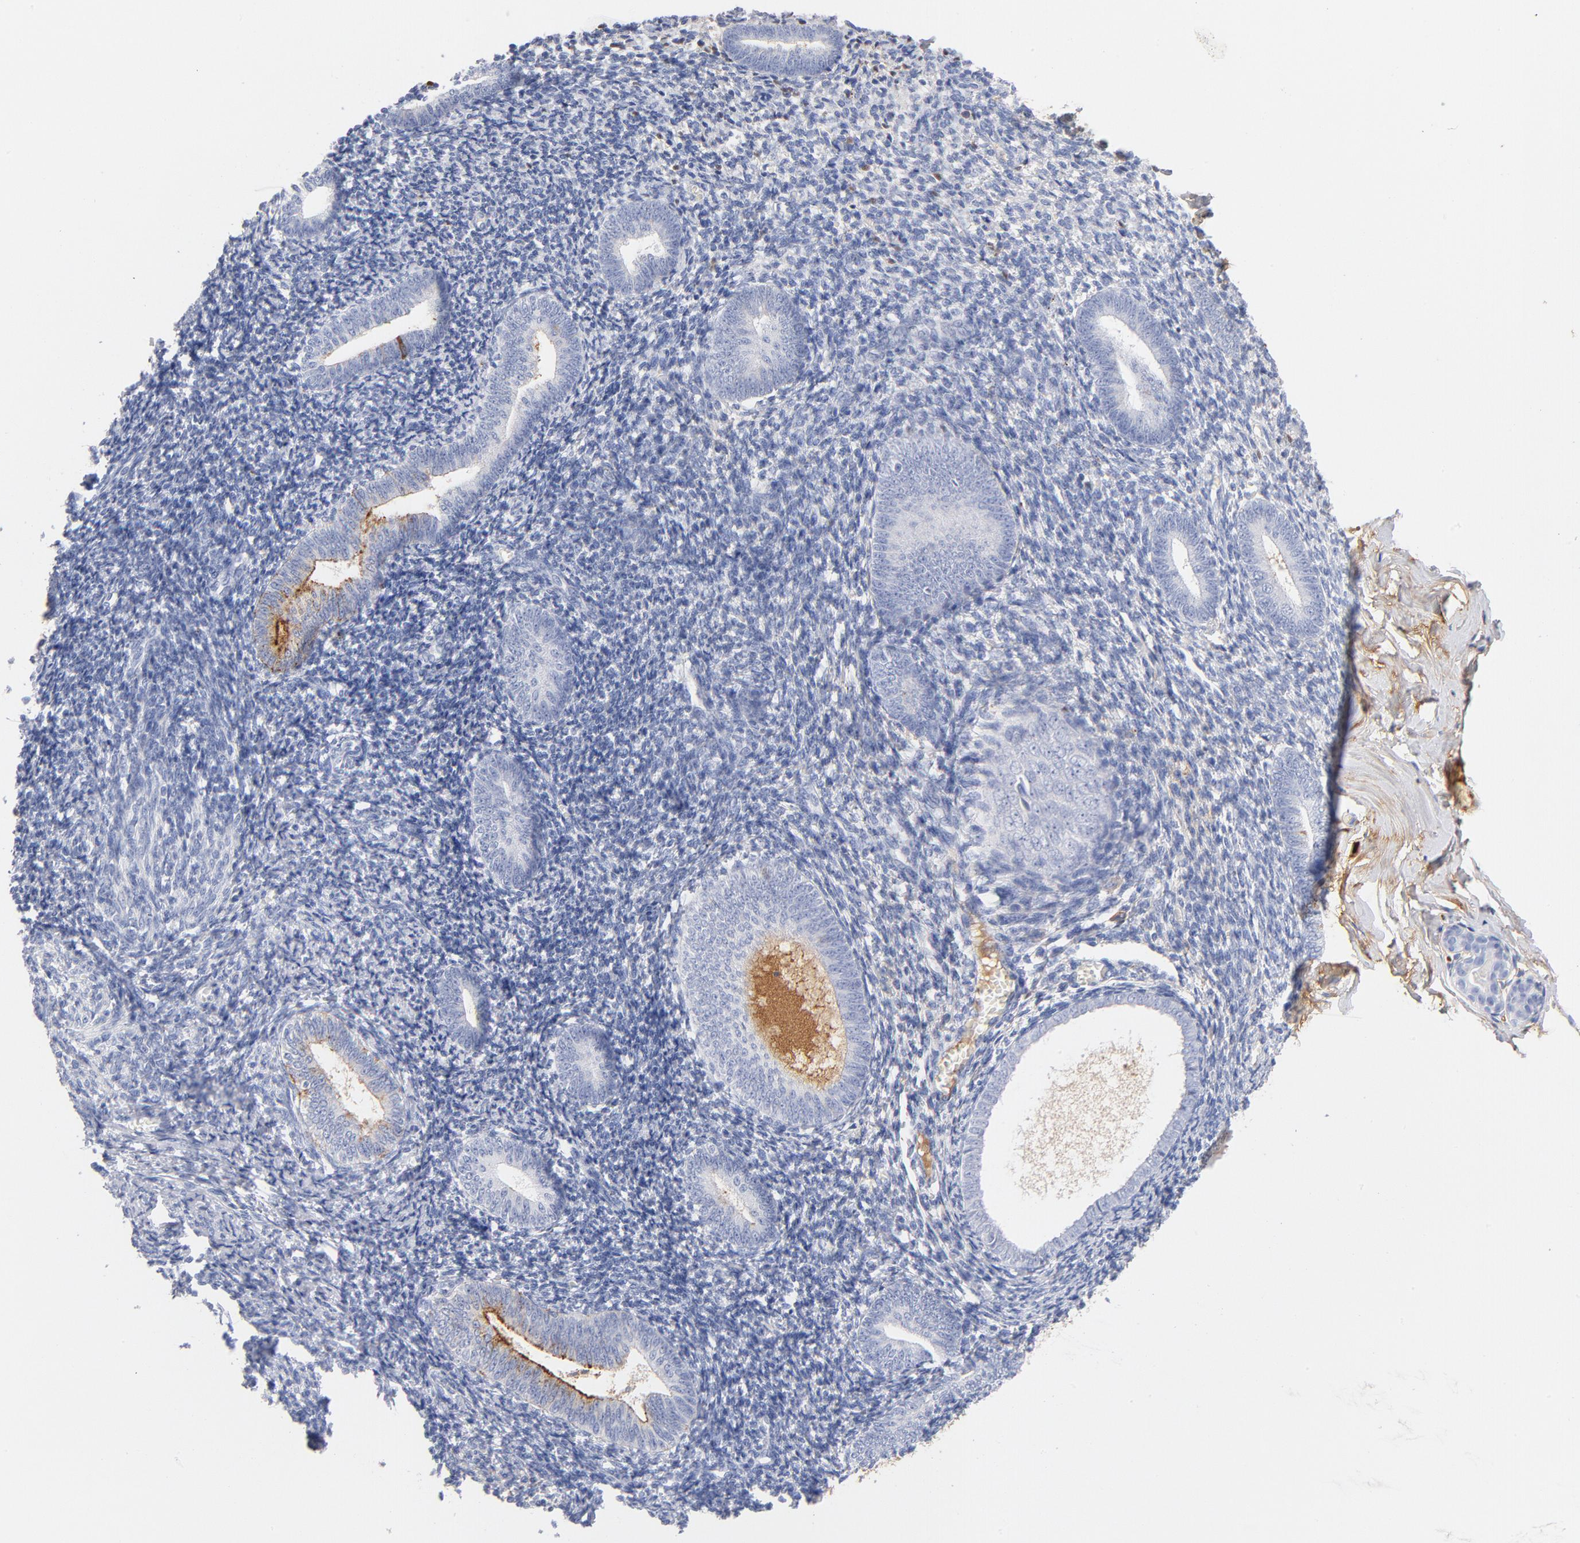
{"staining": {"intensity": "weak", "quantity": "25%-75%", "location": "cytoplasmic/membranous"}, "tissue": "endometrium", "cell_type": "Cells in endometrial stroma", "image_type": "normal", "snomed": [{"axis": "morphology", "description": "Normal tissue, NOS"}, {"axis": "topography", "description": "Endometrium"}], "caption": "Immunohistochemical staining of normal endometrium shows weak cytoplasmic/membranous protein staining in about 25%-75% of cells in endometrial stroma.", "gene": "C3", "patient": {"sex": "female", "age": 57}}